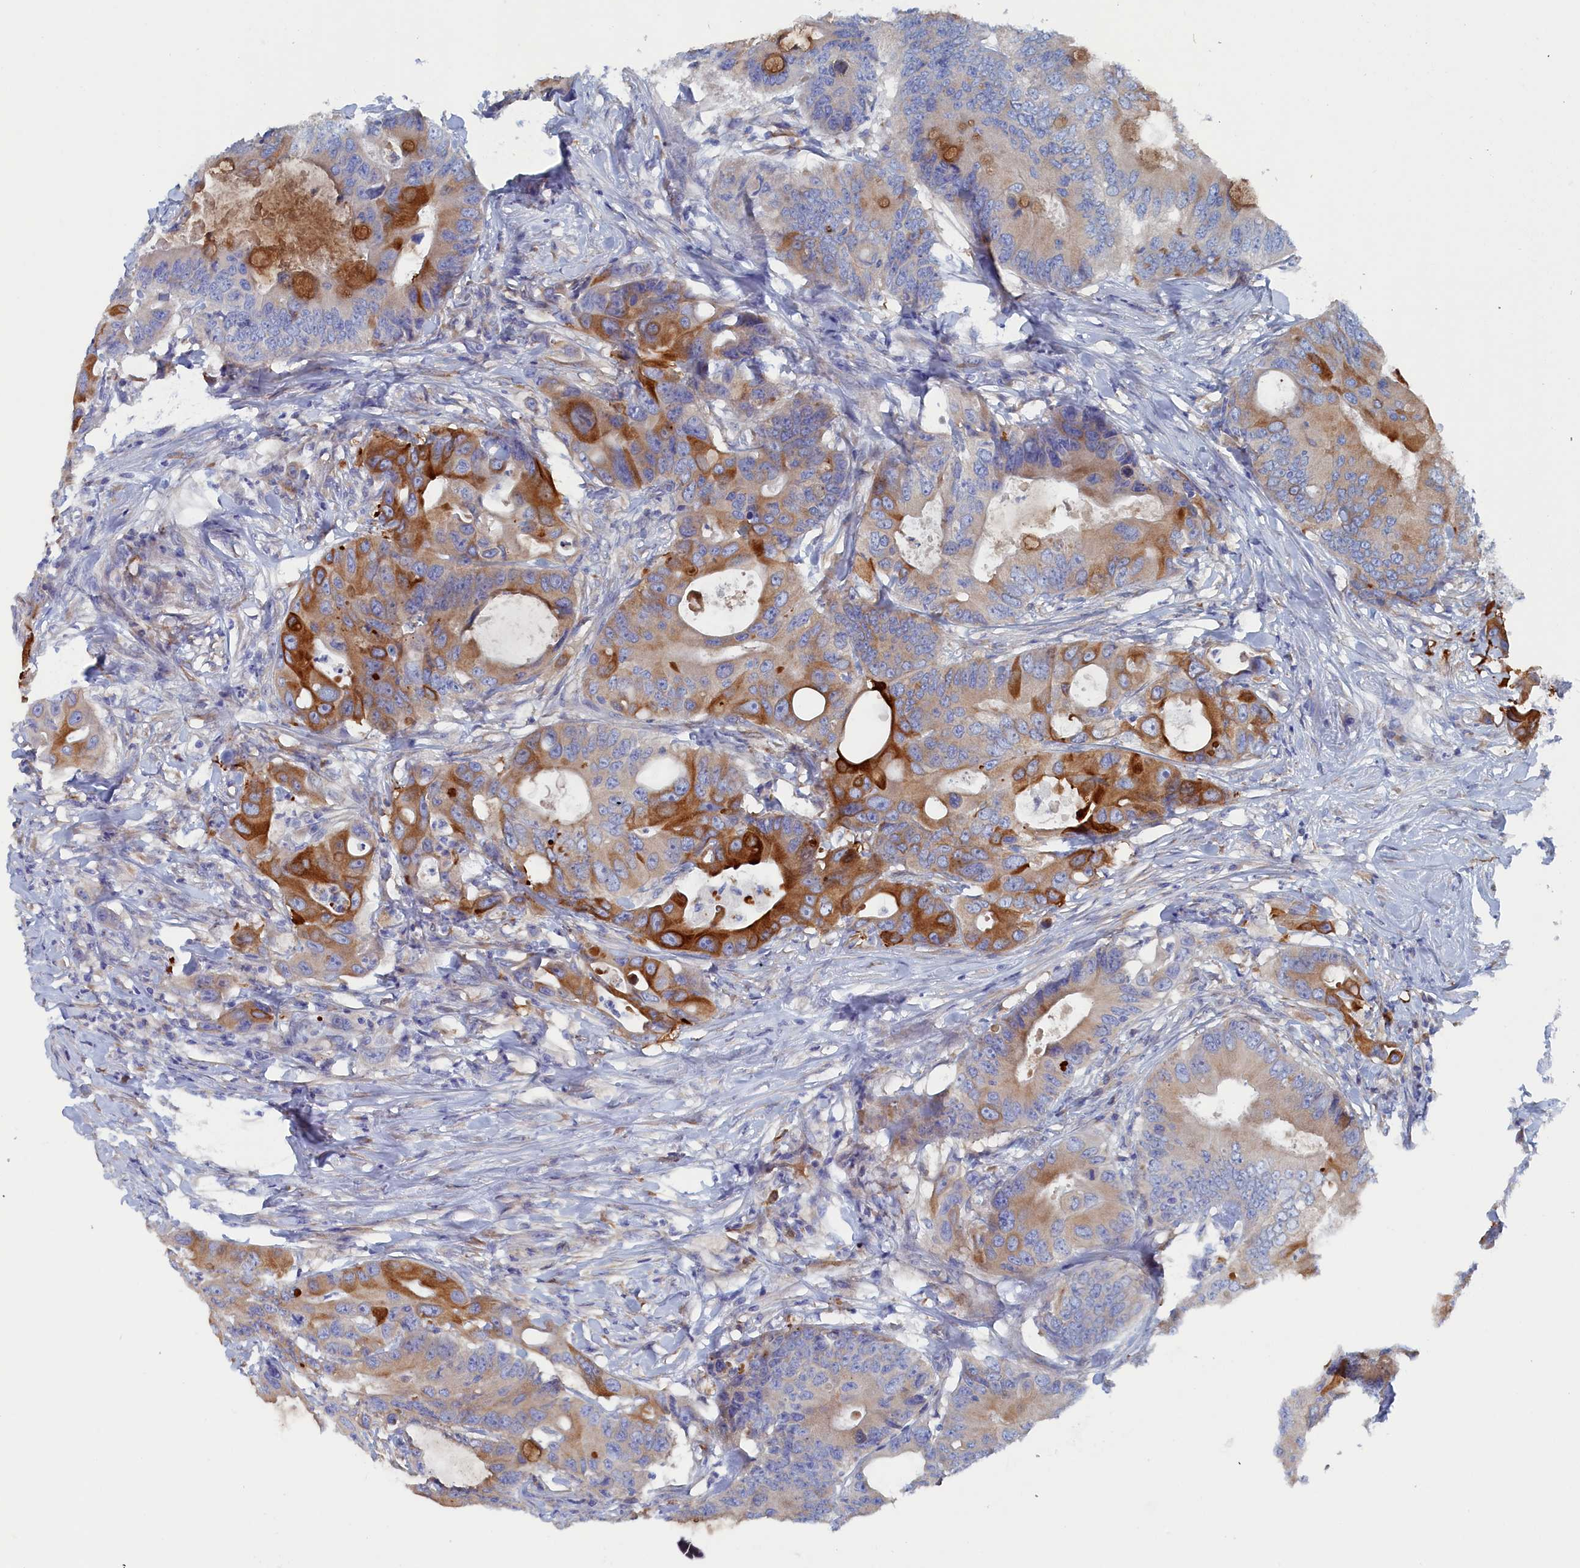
{"staining": {"intensity": "strong", "quantity": "25%-75%", "location": "cytoplasmic/membranous"}, "tissue": "colorectal cancer", "cell_type": "Tumor cells", "image_type": "cancer", "snomed": [{"axis": "morphology", "description": "Adenocarcinoma, NOS"}, {"axis": "topography", "description": "Colon"}], "caption": "The image exhibits staining of colorectal cancer, revealing strong cytoplasmic/membranous protein expression (brown color) within tumor cells.", "gene": "COG7", "patient": {"sex": "male", "age": 71}}